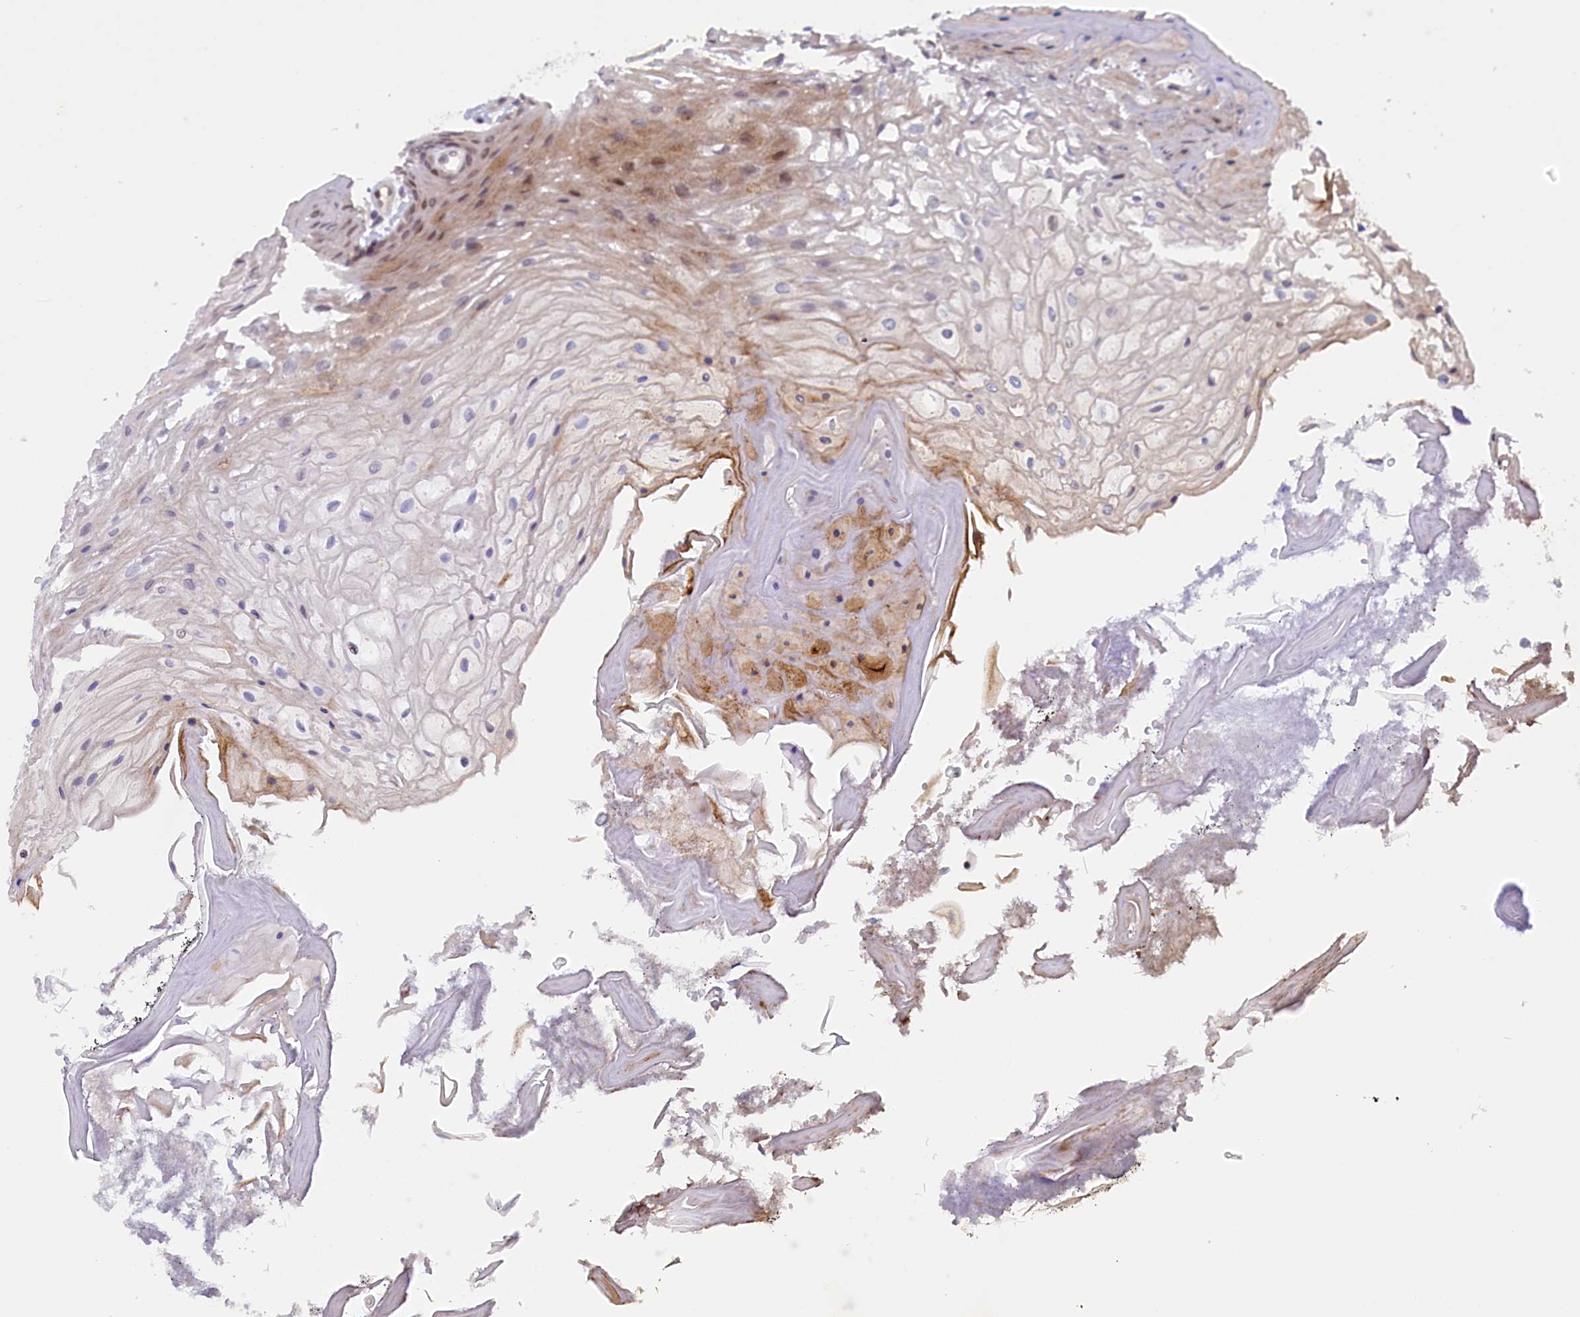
{"staining": {"intensity": "moderate", "quantity": ">75%", "location": "cytoplasmic/membranous"}, "tissue": "oral mucosa", "cell_type": "Squamous epithelial cells", "image_type": "normal", "snomed": [{"axis": "morphology", "description": "Normal tissue, NOS"}, {"axis": "topography", "description": "Oral tissue"}], "caption": "Immunohistochemical staining of unremarkable oral mucosa exhibits moderate cytoplasmic/membranous protein expression in about >75% of squamous epithelial cells. (DAB (3,3'-diaminobenzidine) = brown stain, brightfield microscopy at high magnification).", "gene": "DUS3L", "patient": {"sex": "female", "age": 80}}